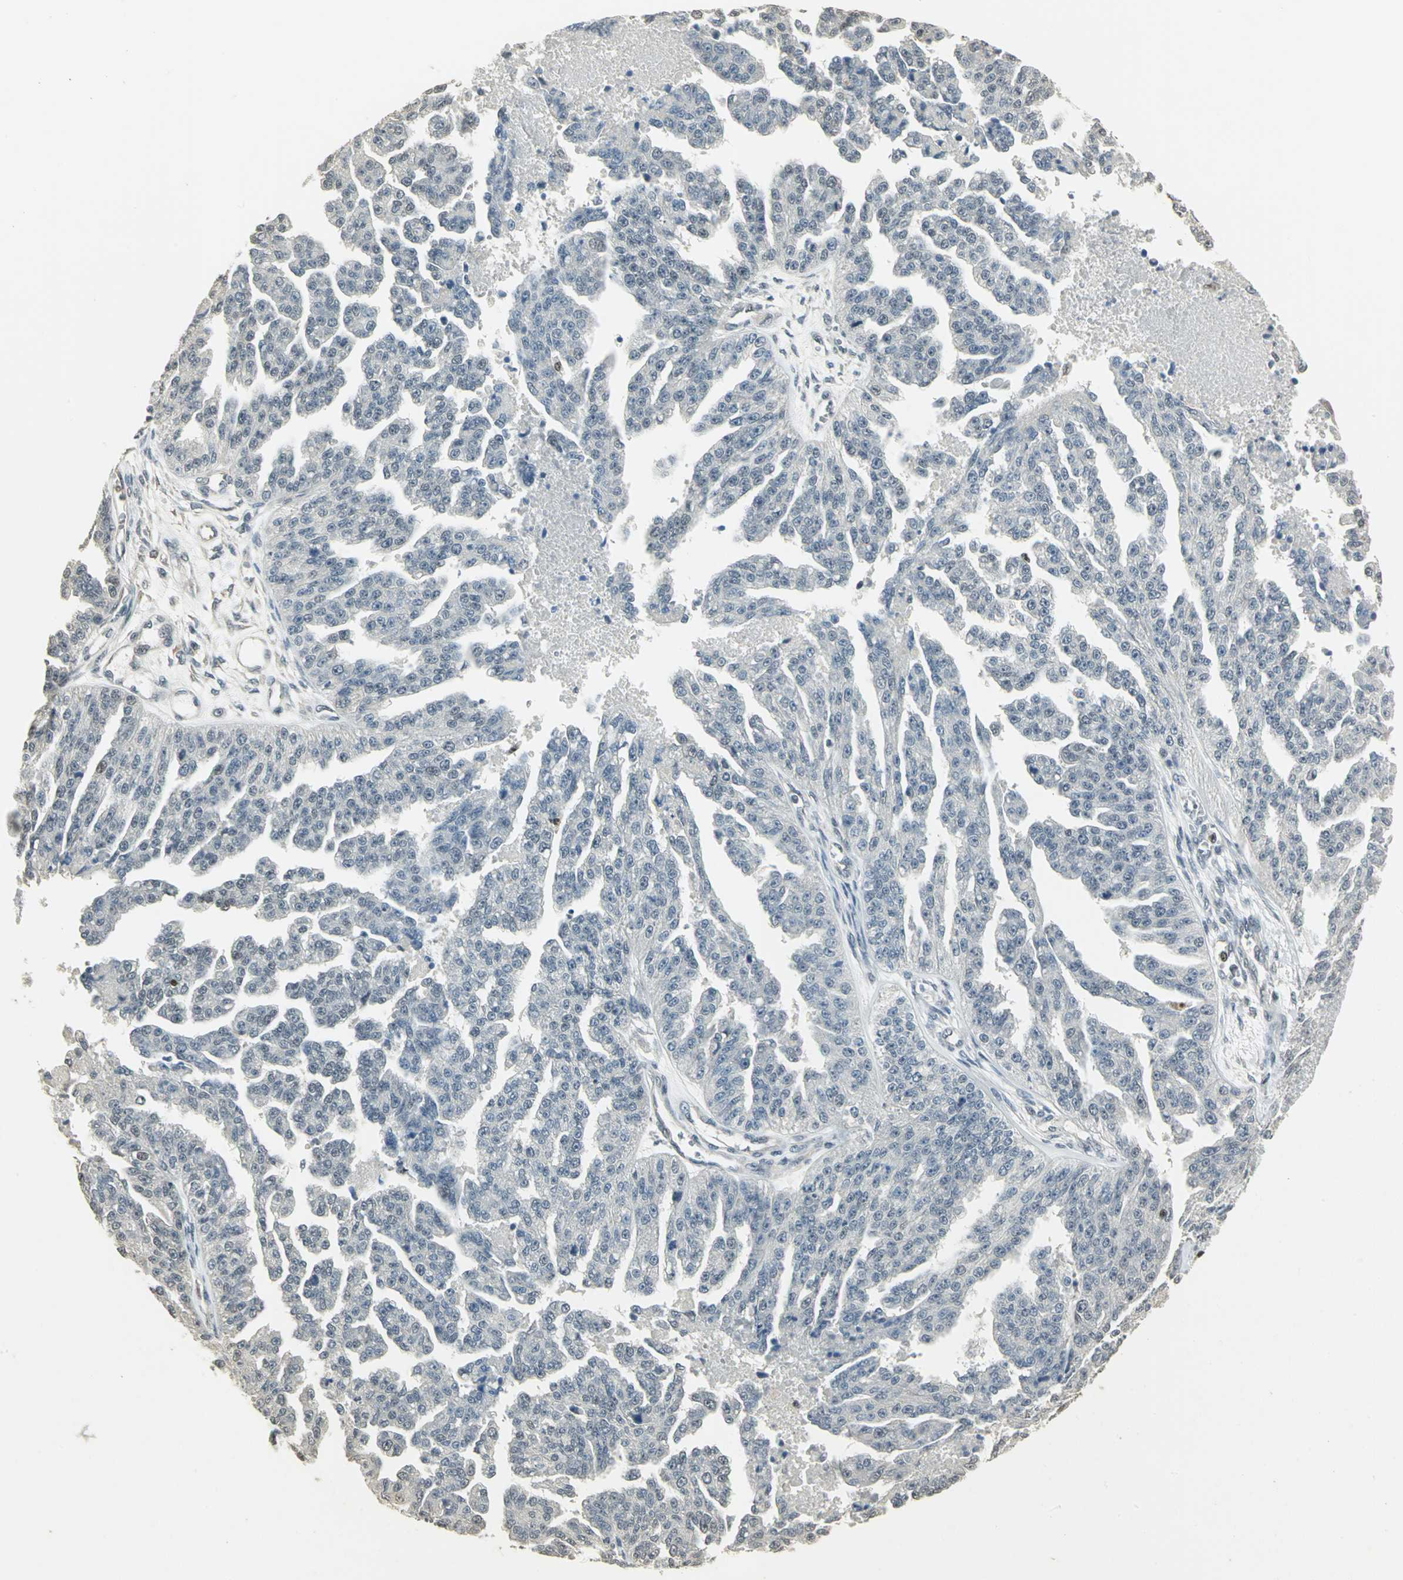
{"staining": {"intensity": "negative", "quantity": "none", "location": "none"}, "tissue": "ovarian cancer", "cell_type": "Tumor cells", "image_type": "cancer", "snomed": [{"axis": "morphology", "description": "Cystadenocarcinoma, serous, NOS"}, {"axis": "topography", "description": "Ovary"}], "caption": "The immunohistochemistry (IHC) image has no significant staining in tumor cells of ovarian serous cystadenocarcinoma tissue. The staining is performed using DAB (3,3'-diaminobenzidine) brown chromogen with nuclei counter-stained in using hematoxylin.", "gene": "ELF1", "patient": {"sex": "female", "age": 58}}